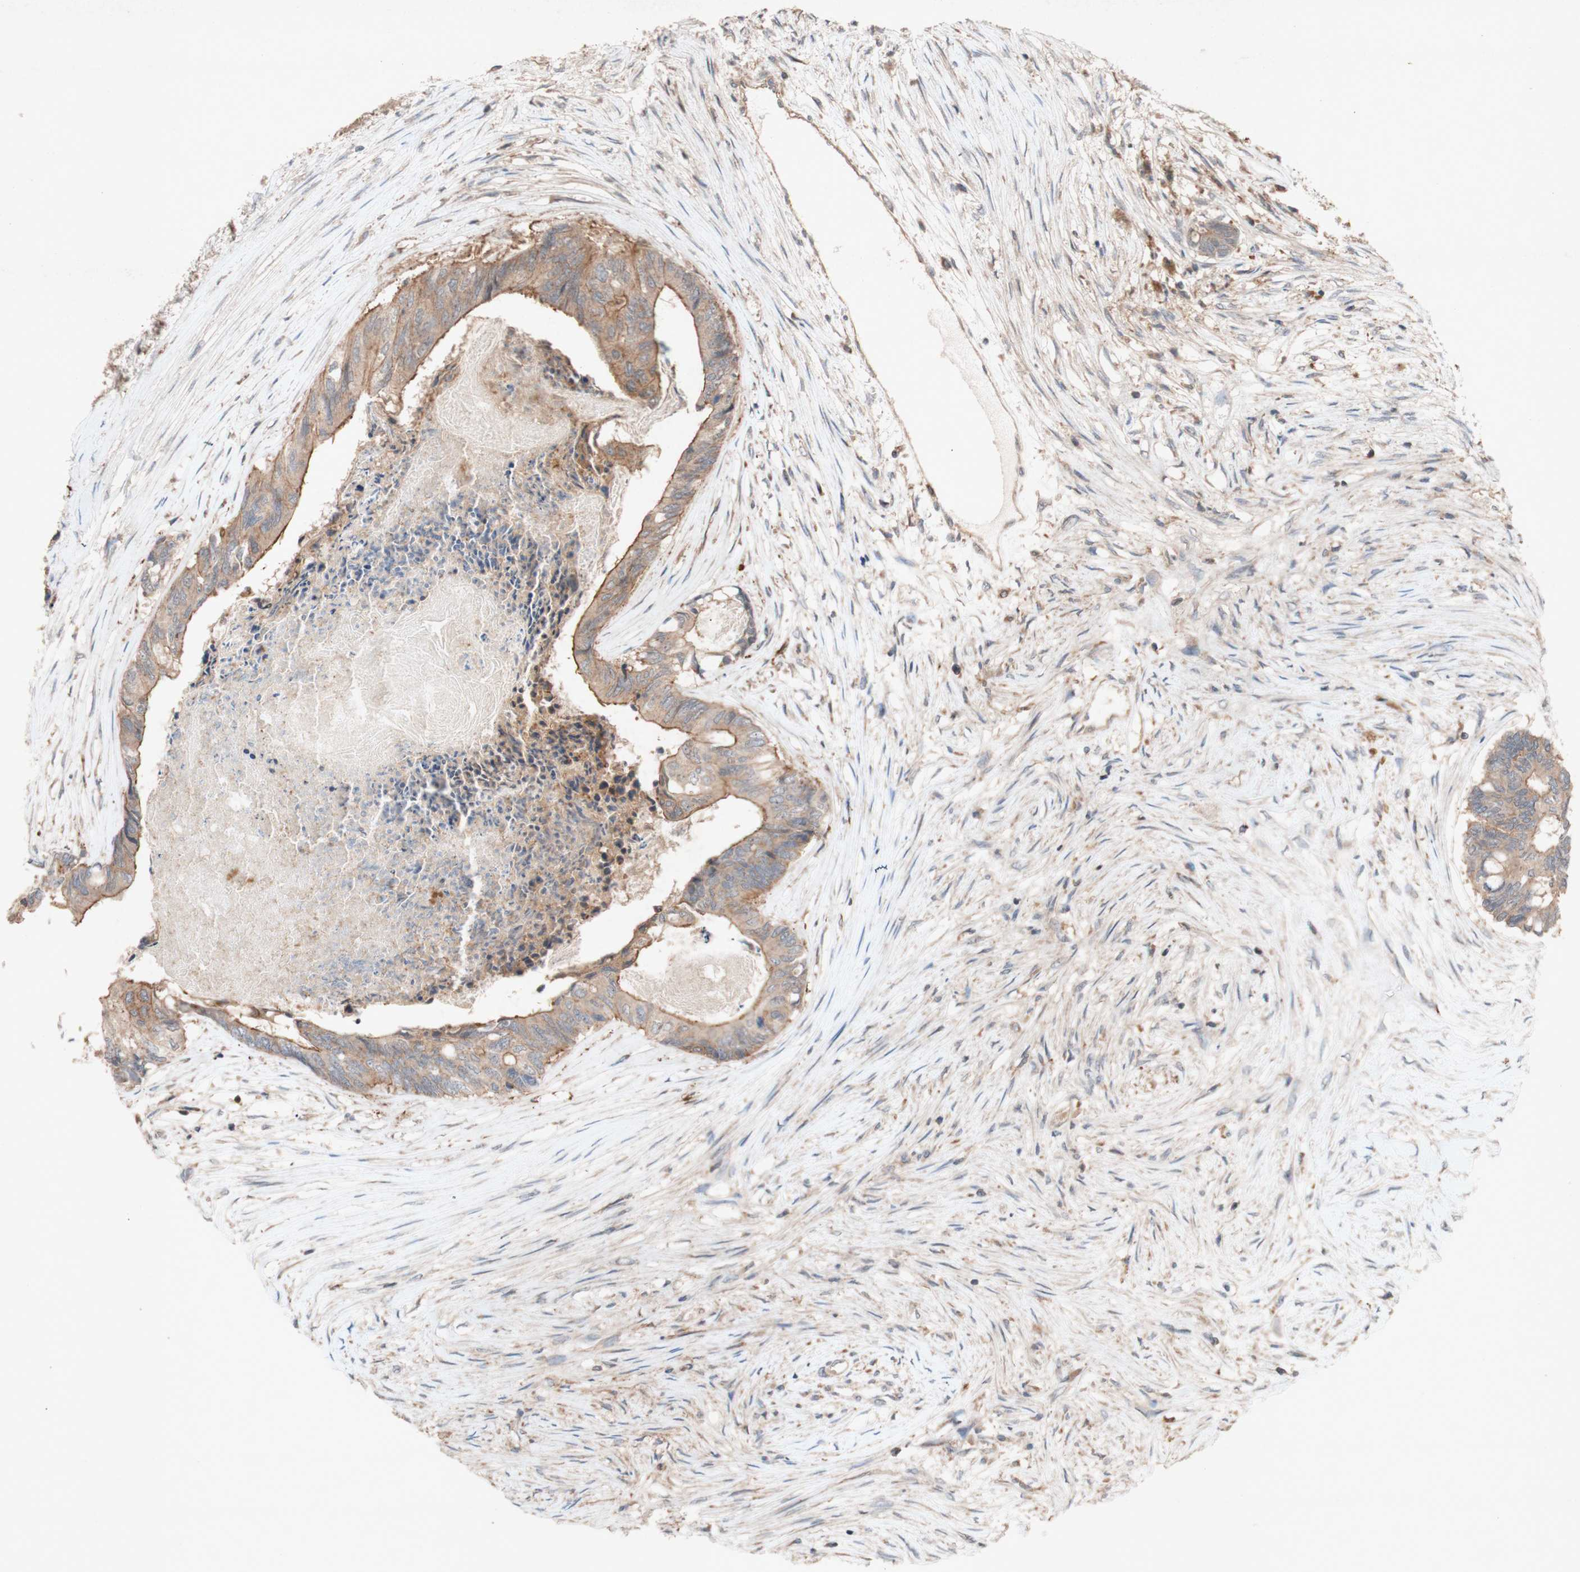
{"staining": {"intensity": "moderate", "quantity": ">75%", "location": "cytoplasmic/membranous"}, "tissue": "colorectal cancer", "cell_type": "Tumor cells", "image_type": "cancer", "snomed": [{"axis": "morphology", "description": "Adenocarcinoma, NOS"}, {"axis": "topography", "description": "Rectum"}], "caption": "Tumor cells demonstrate medium levels of moderate cytoplasmic/membranous staining in about >75% of cells in colorectal cancer (adenocarcinoma). (brown staining indicates protein expression, while blue staining denotes nuclei).", "gene": "ATP6V1F", "patient": {"sex": "male", "age": 63}}